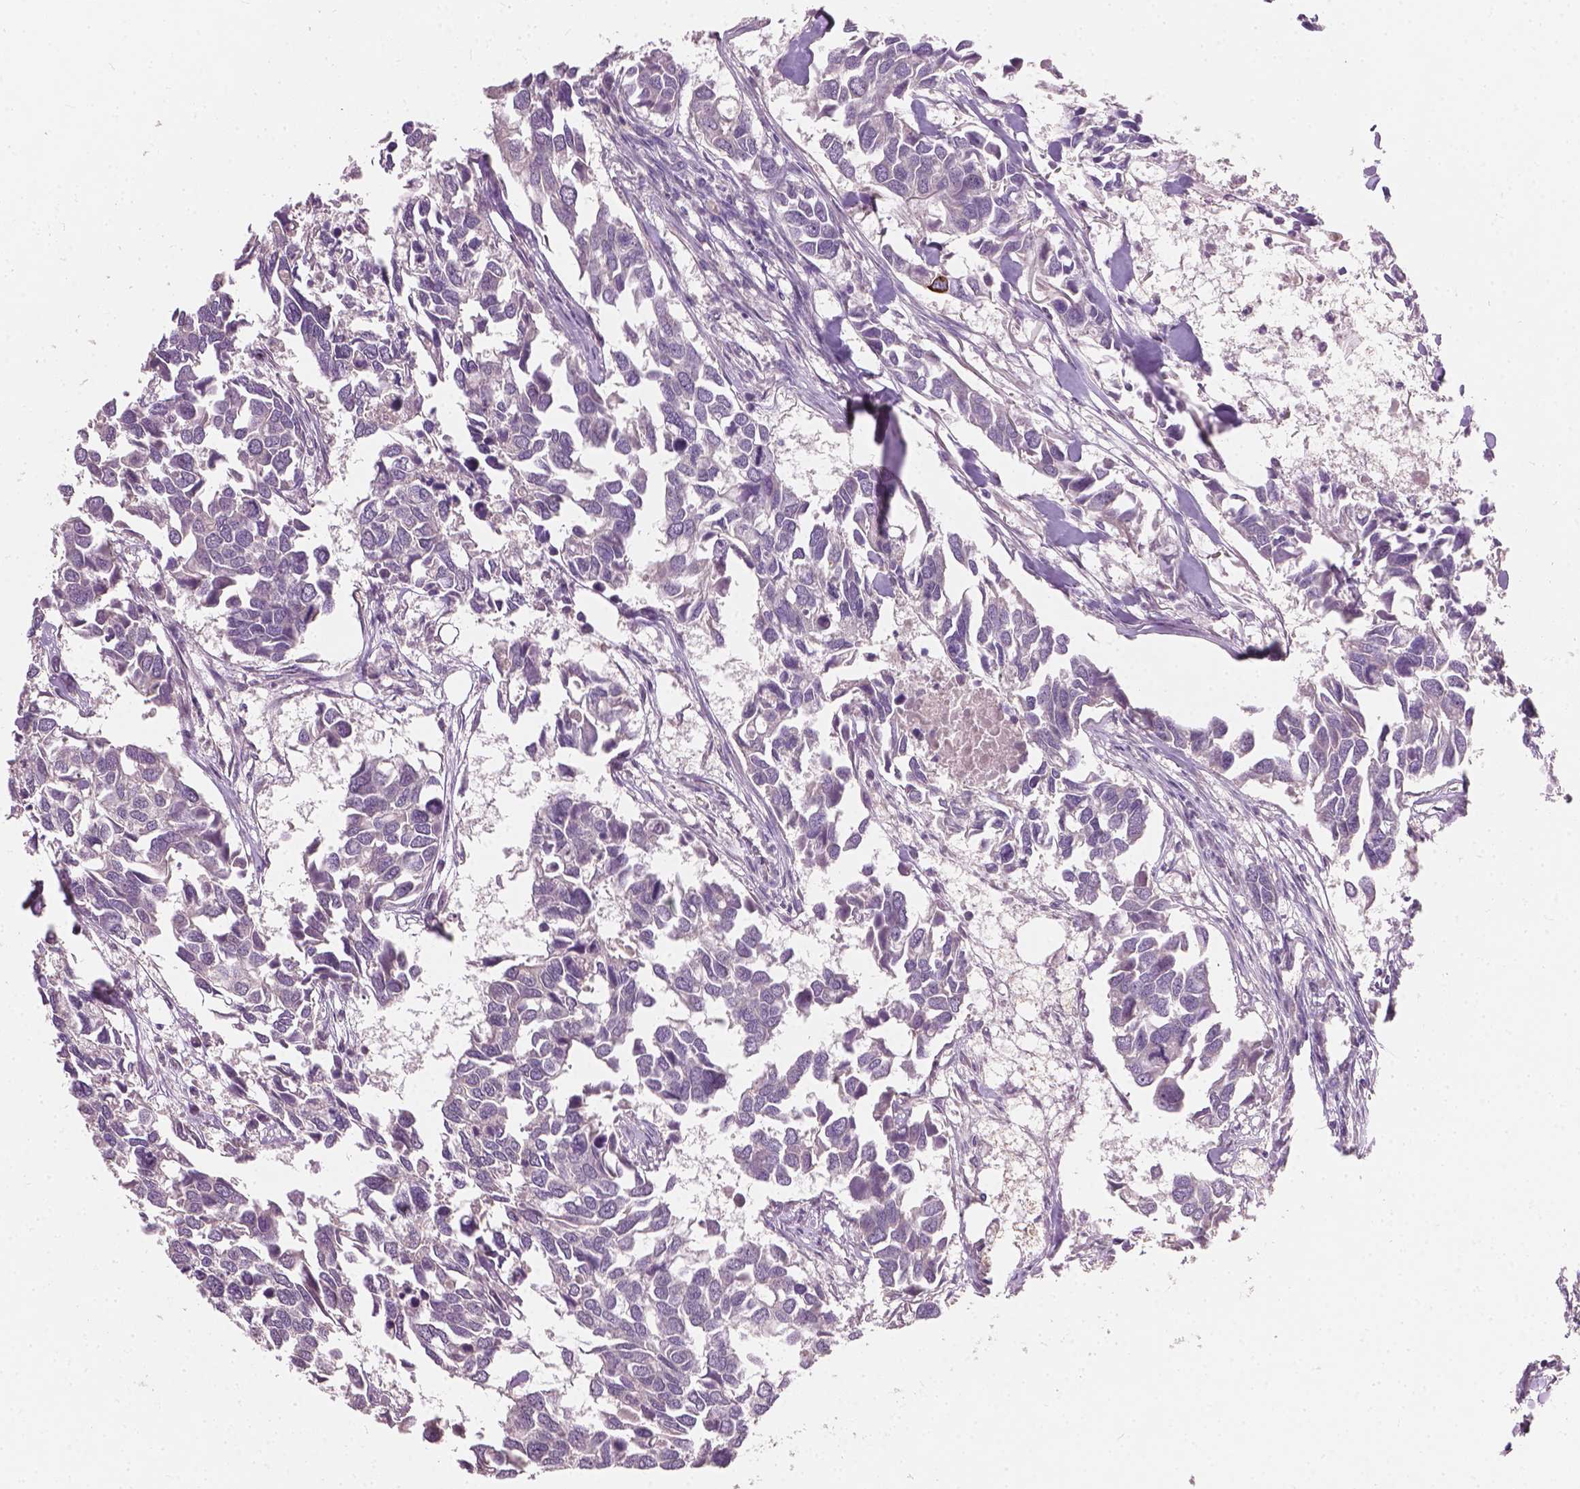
{"staining": {"intensity": "negative", "quantity": "none", "location": "none"}, "tissue": "breast cancer", "cell_type": "Tumor cells", "image_type": "cancer", "snomed": [{"axis": "morphology", "description": "Duct carcinoma"}, {"axis": "topography", "description": "Breast"}], "caption": "There is no significant positivity in tumor cells of breast cancer.", "gene": "KRT17", "patient": {"sex": "female", "age": 83}}